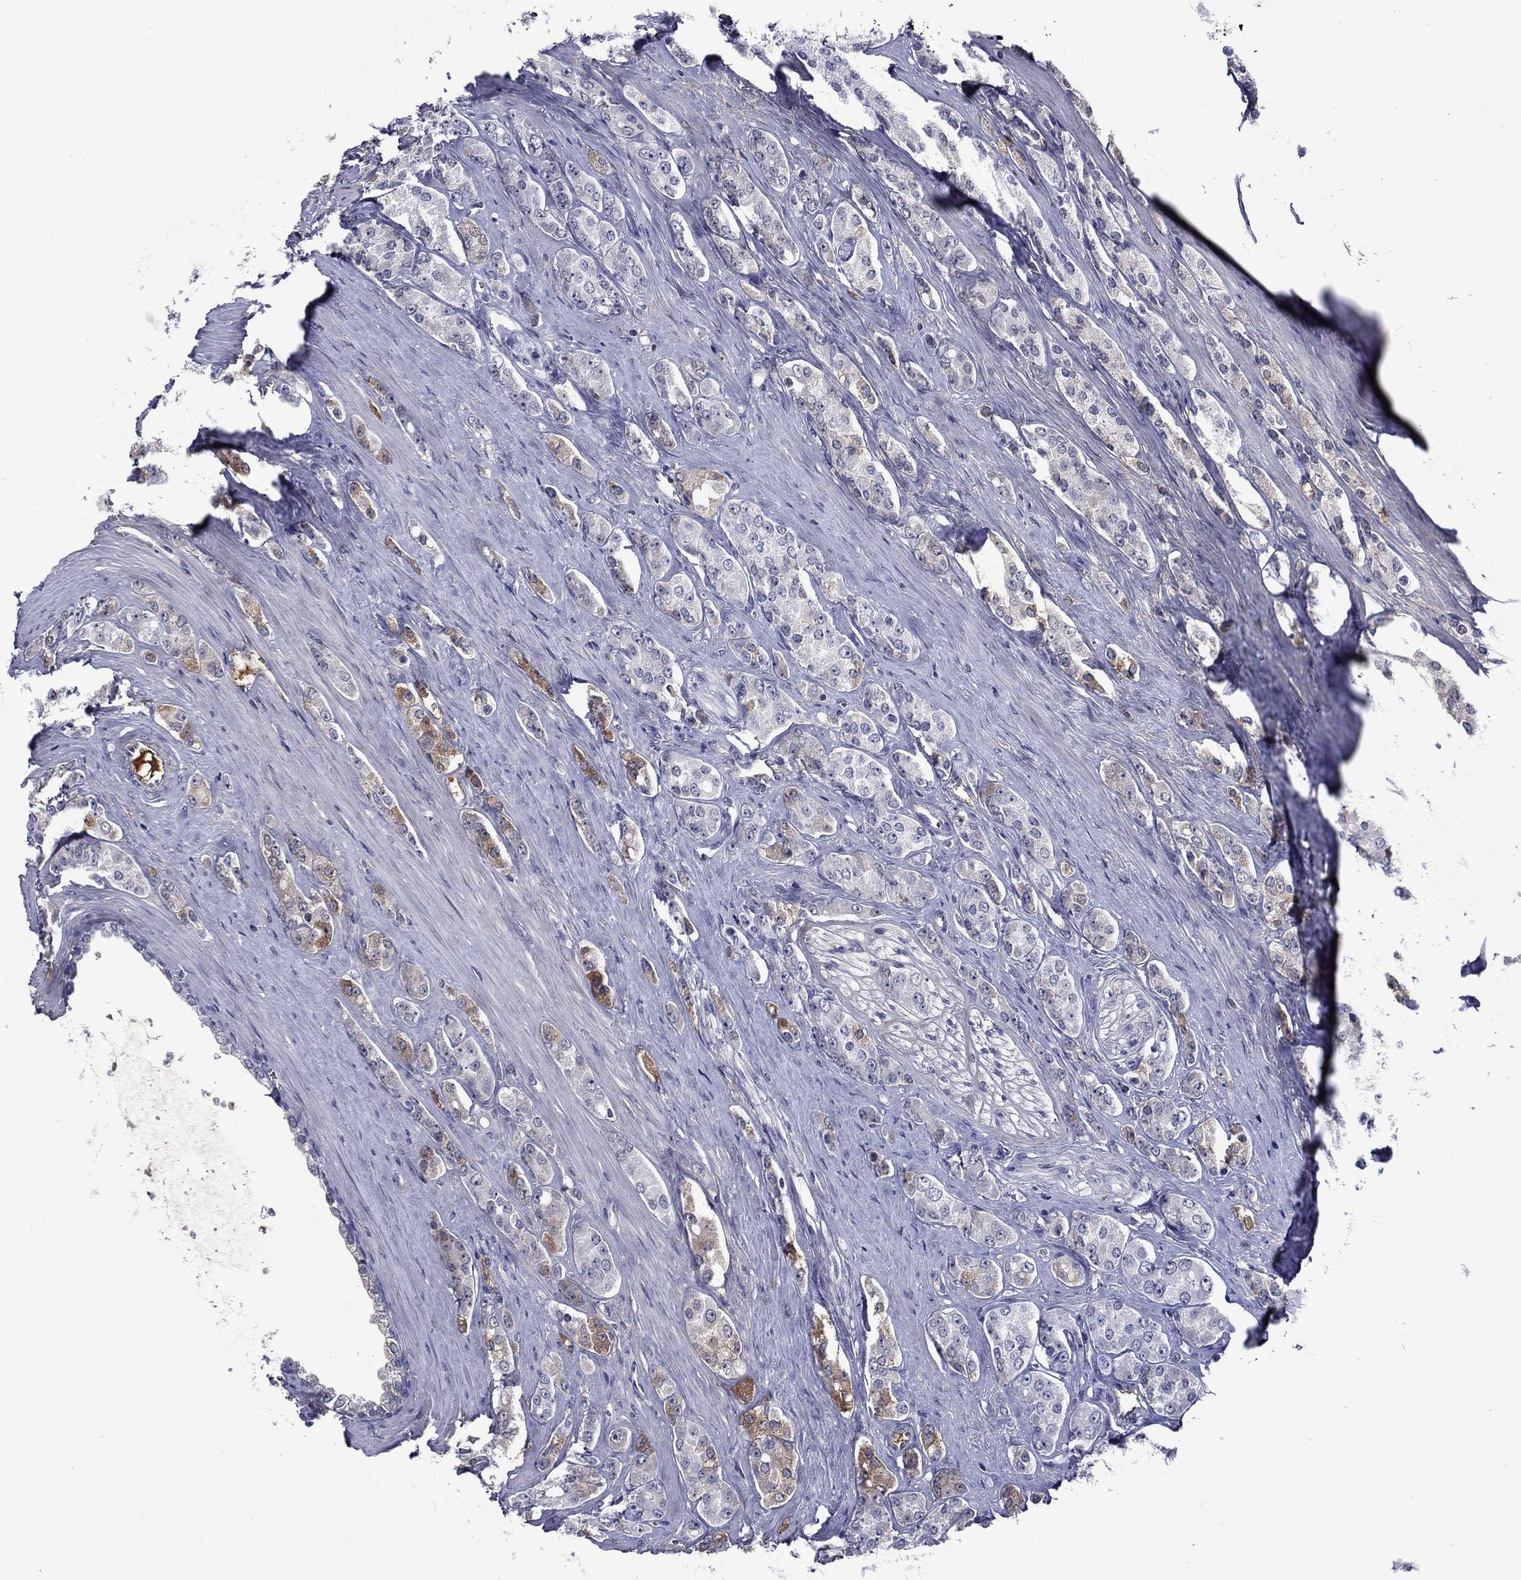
{"staining": {"intensity": "negative", "quantity": "none", "location": "none"}, "tissue": "prostate cancer", "cell_type": "Tumor cells", "image_type": "cancer", "snomed": [{"axis": "morphology", "description": "Adenocarcinoma, NOS"}, {"axis": "topography", "description": "Prostate"}], "caption": "DAB (3,3'-diaminobenzidine) immunohistochemical staining of human prostate cancer (adenocarcinoma) exhibits no significant positivity in tumor cells. (Stains: DAB immunohistochemistry with hematoxylin counter stain, Microscopy: brightfield microscopy at high magnification).", "gene": "APOA2", "patient": {"sex": "male", "age": 67}}